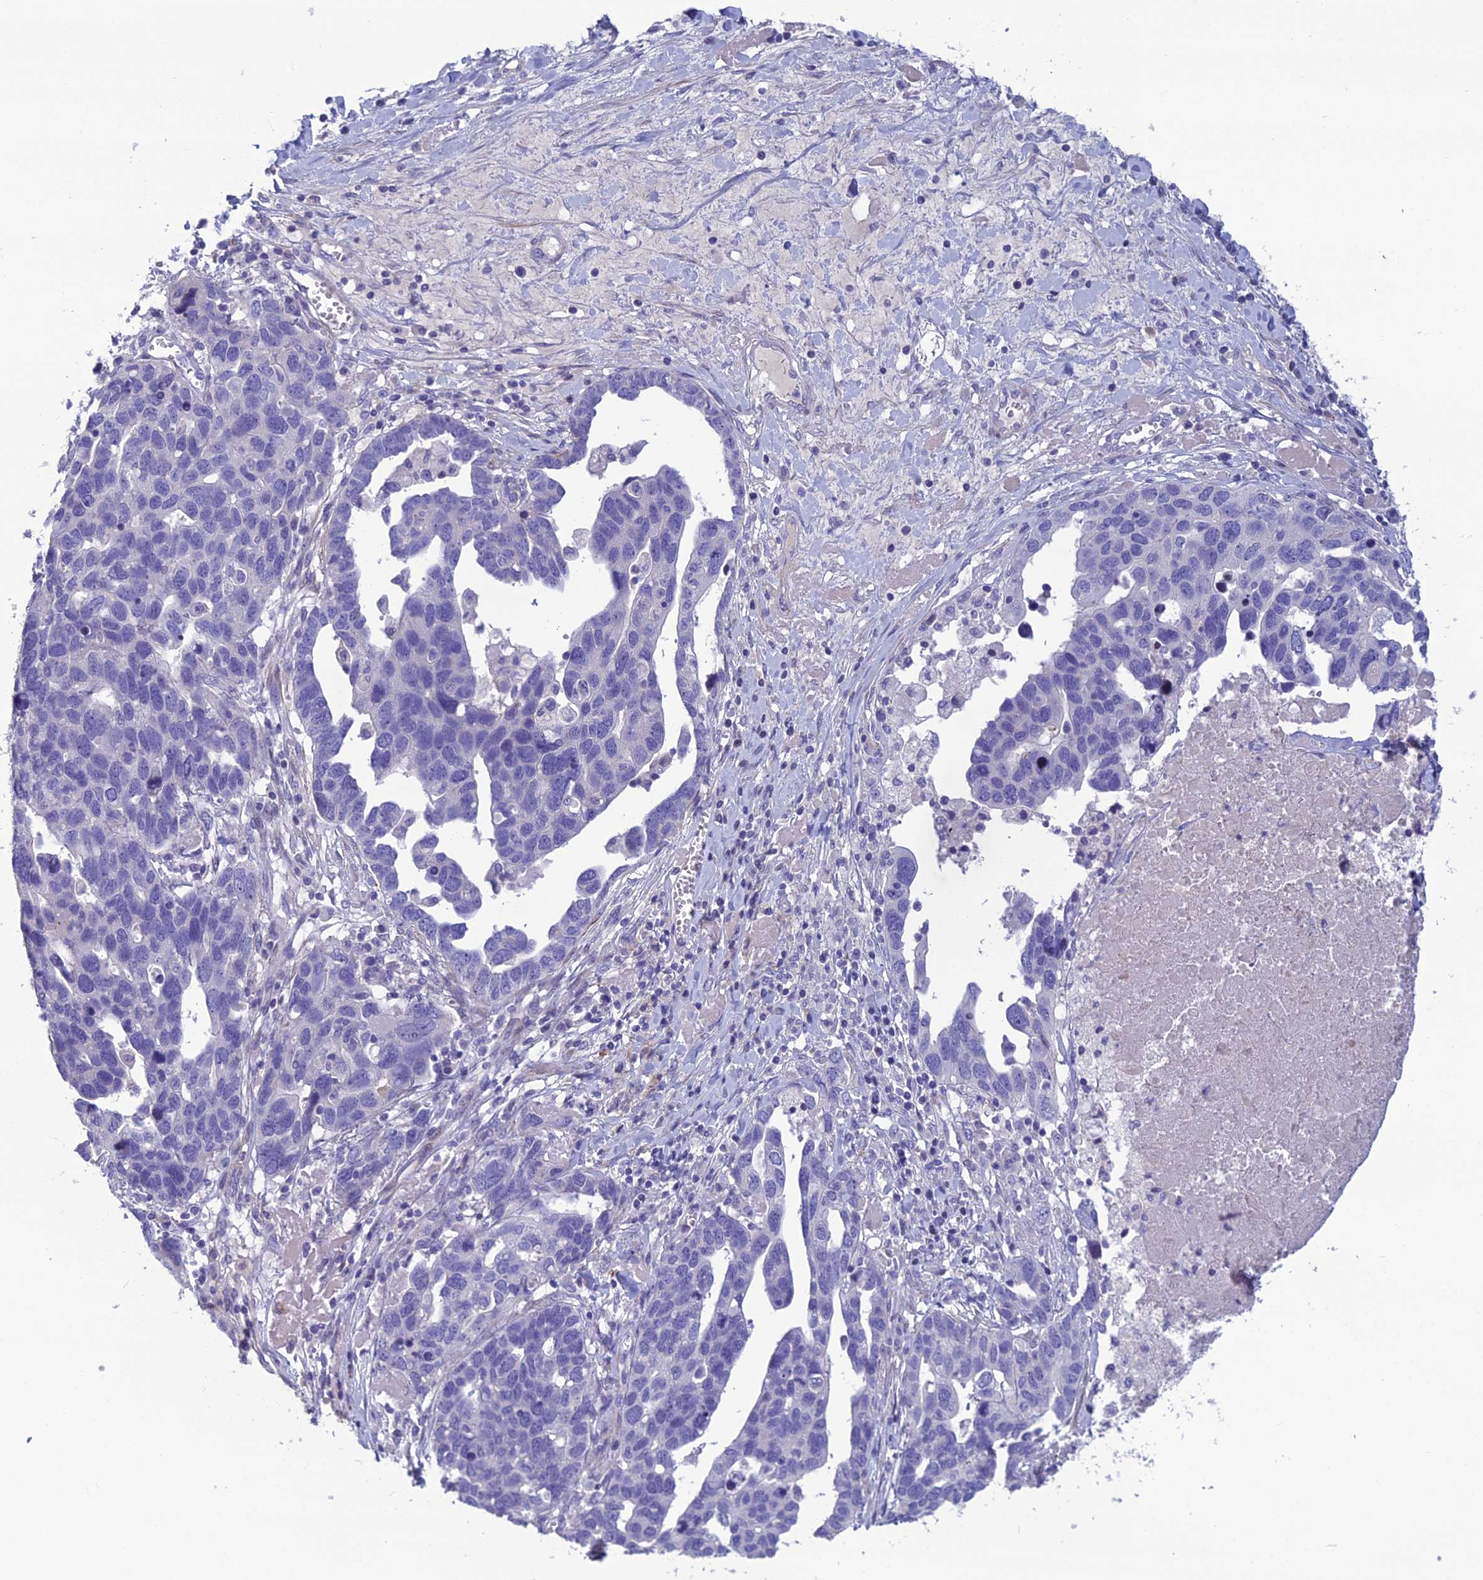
{"staining": {"intensity": "negative", "quantity": "none", "location": "none"}, "tissue": "ovarian cancer", "cell_type": "Tumor cells", "image_type": "cancer", "snomed": [{"axis": "morphology", "description": "Cystadenocarcinoma, serous, NOS"}, {"axis": "topography", "description": "Ovary"}], "caption": "A photomicrograph of human ovarian serous cystadenocarcinoma is negative for staining in tumor cells.", "gene": "OR56B1", "patient": {"sex": "female", "age": 54}}